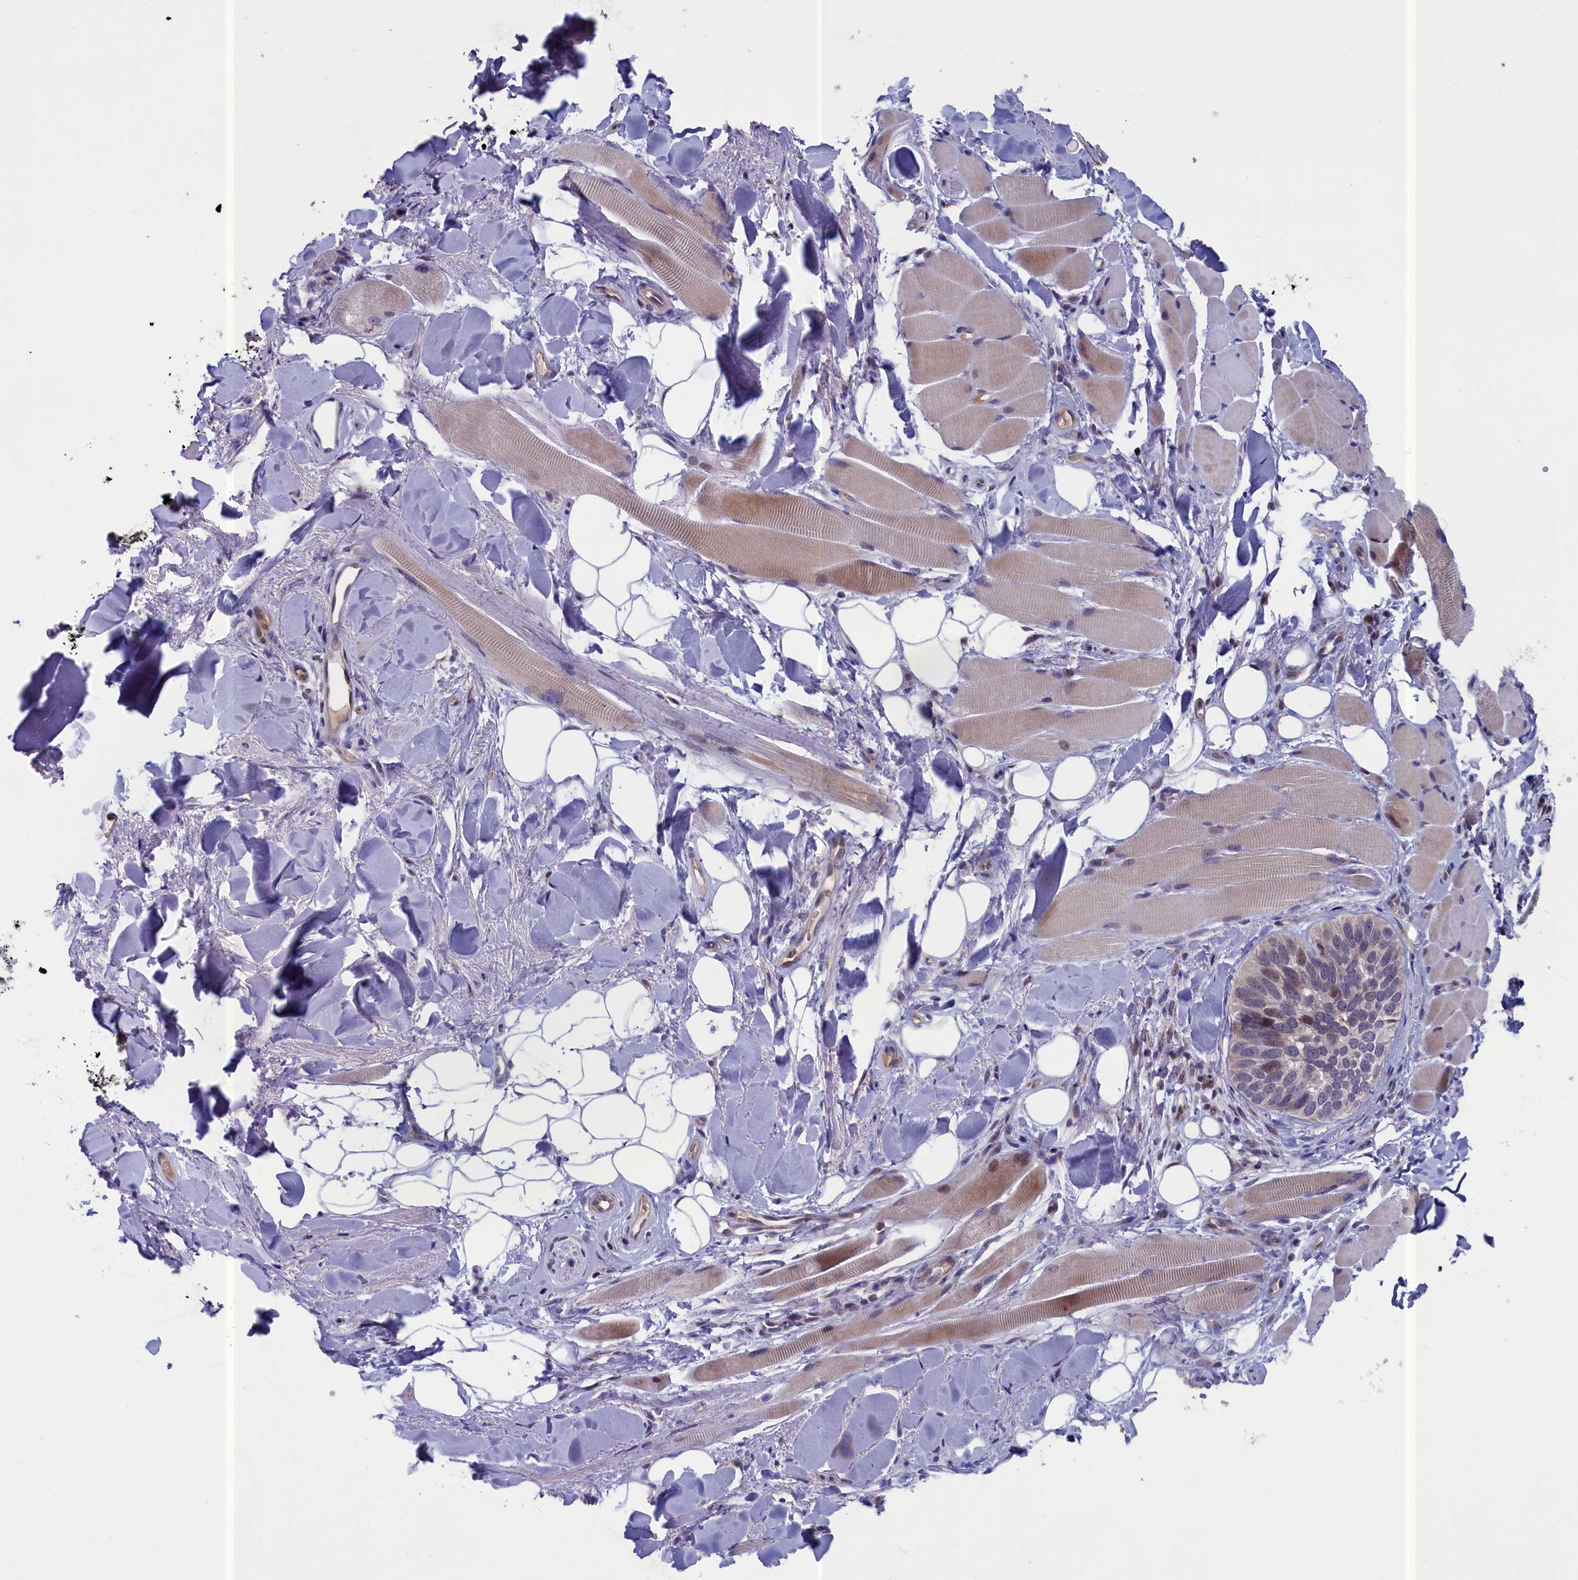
{"staining": {"intensity": "weak", "quantity": "<25%", "location": "nuclear"}, "tissue": "skin cancer", "cell_type": "Tumor cells", "image_type": "cancer", "snomed": [{"axis": "morphology", "description": "Basal cell carcinoma"}, {"axis": "topography", "description": "Skin"}], "caption": "High magnification brightfield microscopy of skin cancer stained with DAB (brown) and counterstained with hematoxylin (blue): tumor cells show no significant expression.", "gene": "LIG1", "patient": {"sex": "male", "age": 62}}